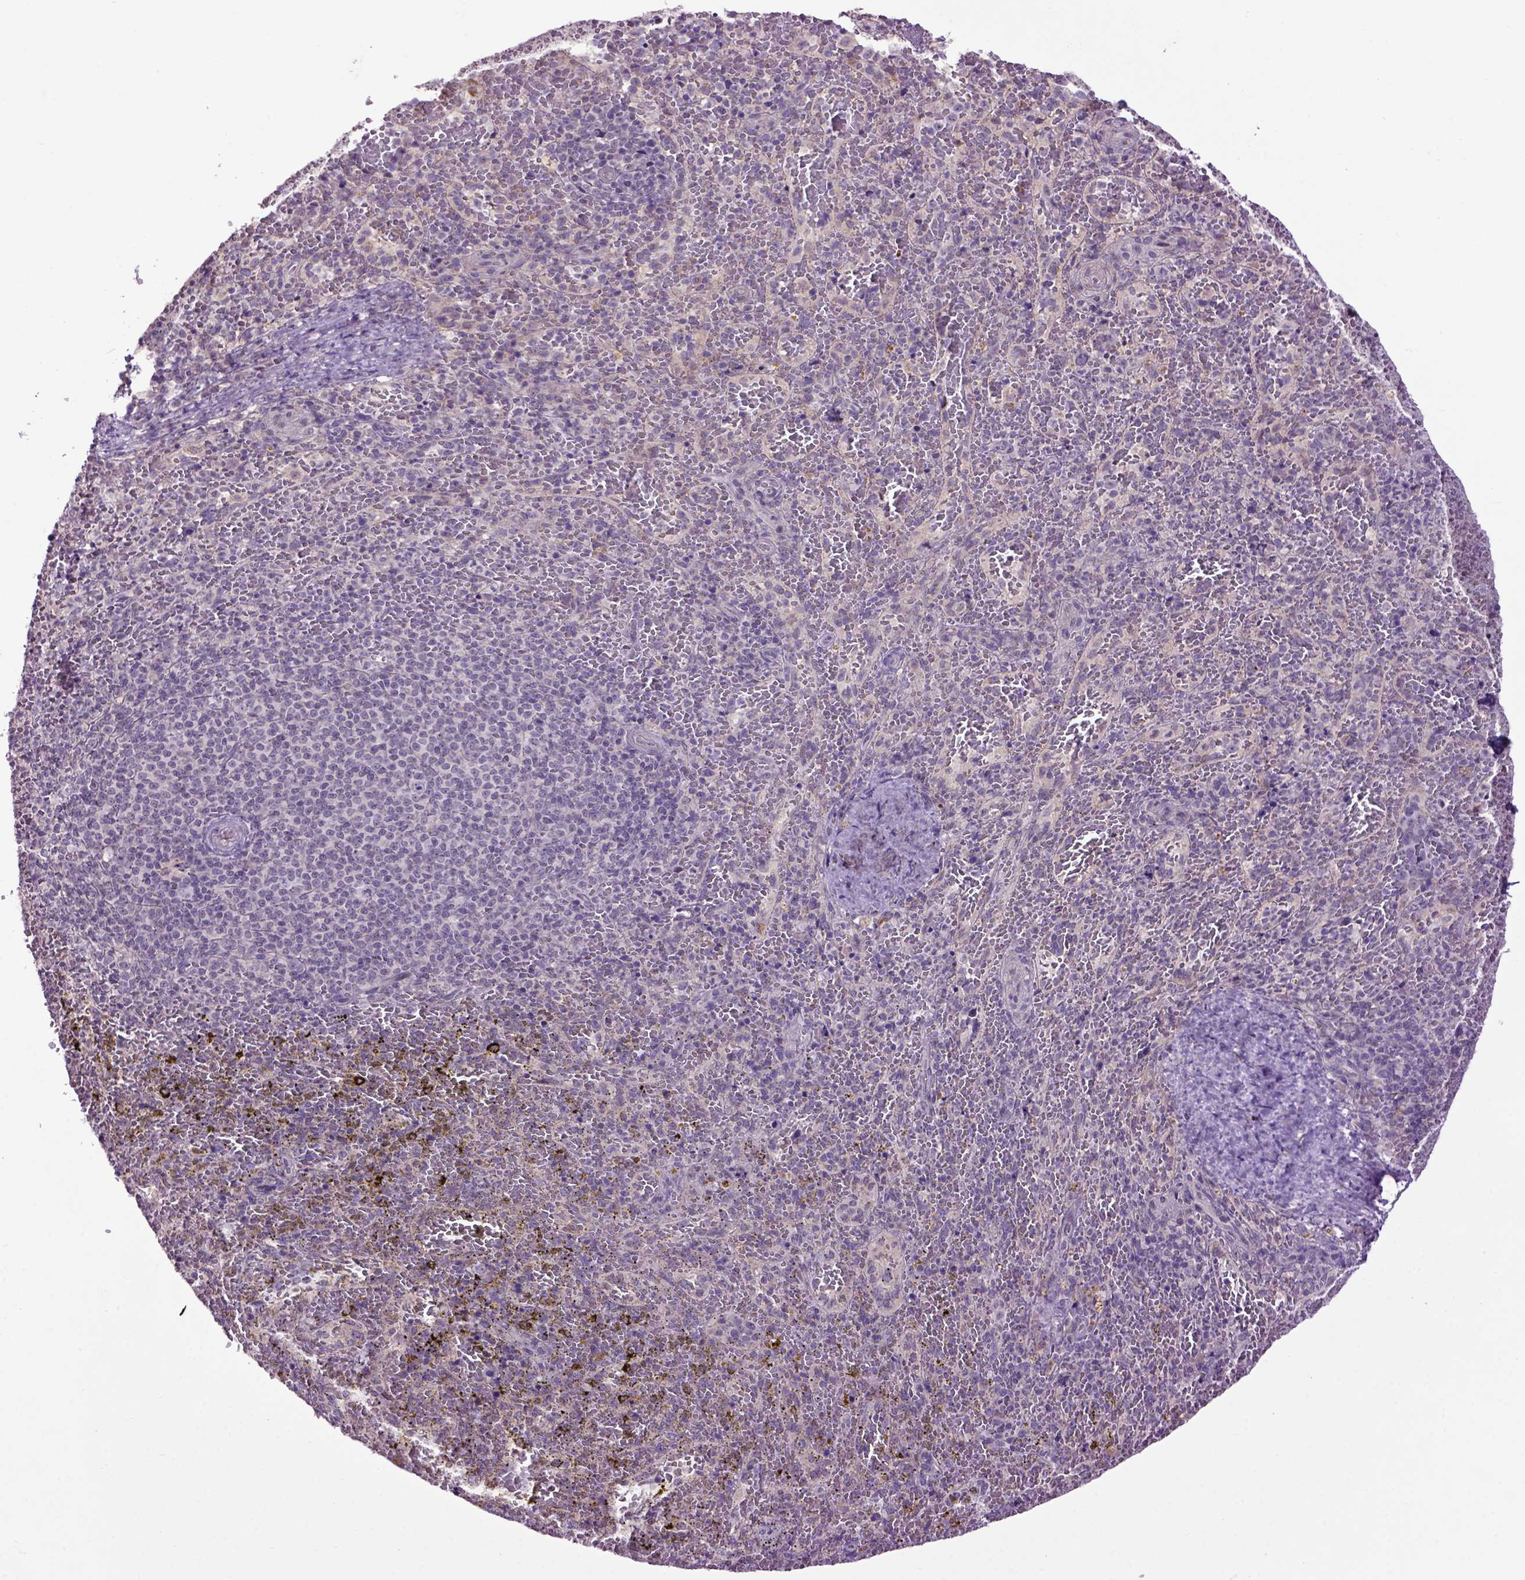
{"staining": {"intensity": "negative", "quantity": "none", "location": "none"}, "tissue": "spleen", "cell_type": "Cells in red pulp", "image_type": "normal", "snomed": [{"axis": "morphology", "description": "Normal tissue, NOS"}, {"axis": "topography", "description": "Spleen"}], "caption": "DAB immunohistochemical staining of normal human spleen demonstrates no significant staining in cells in red pulp. (DAB (3,3'-diaminobenzidine) IHC visualized using brightfield microscopy, high magnification).", "gene": "EMILIN3", "patient": {"sex": "female", "age": 50}}